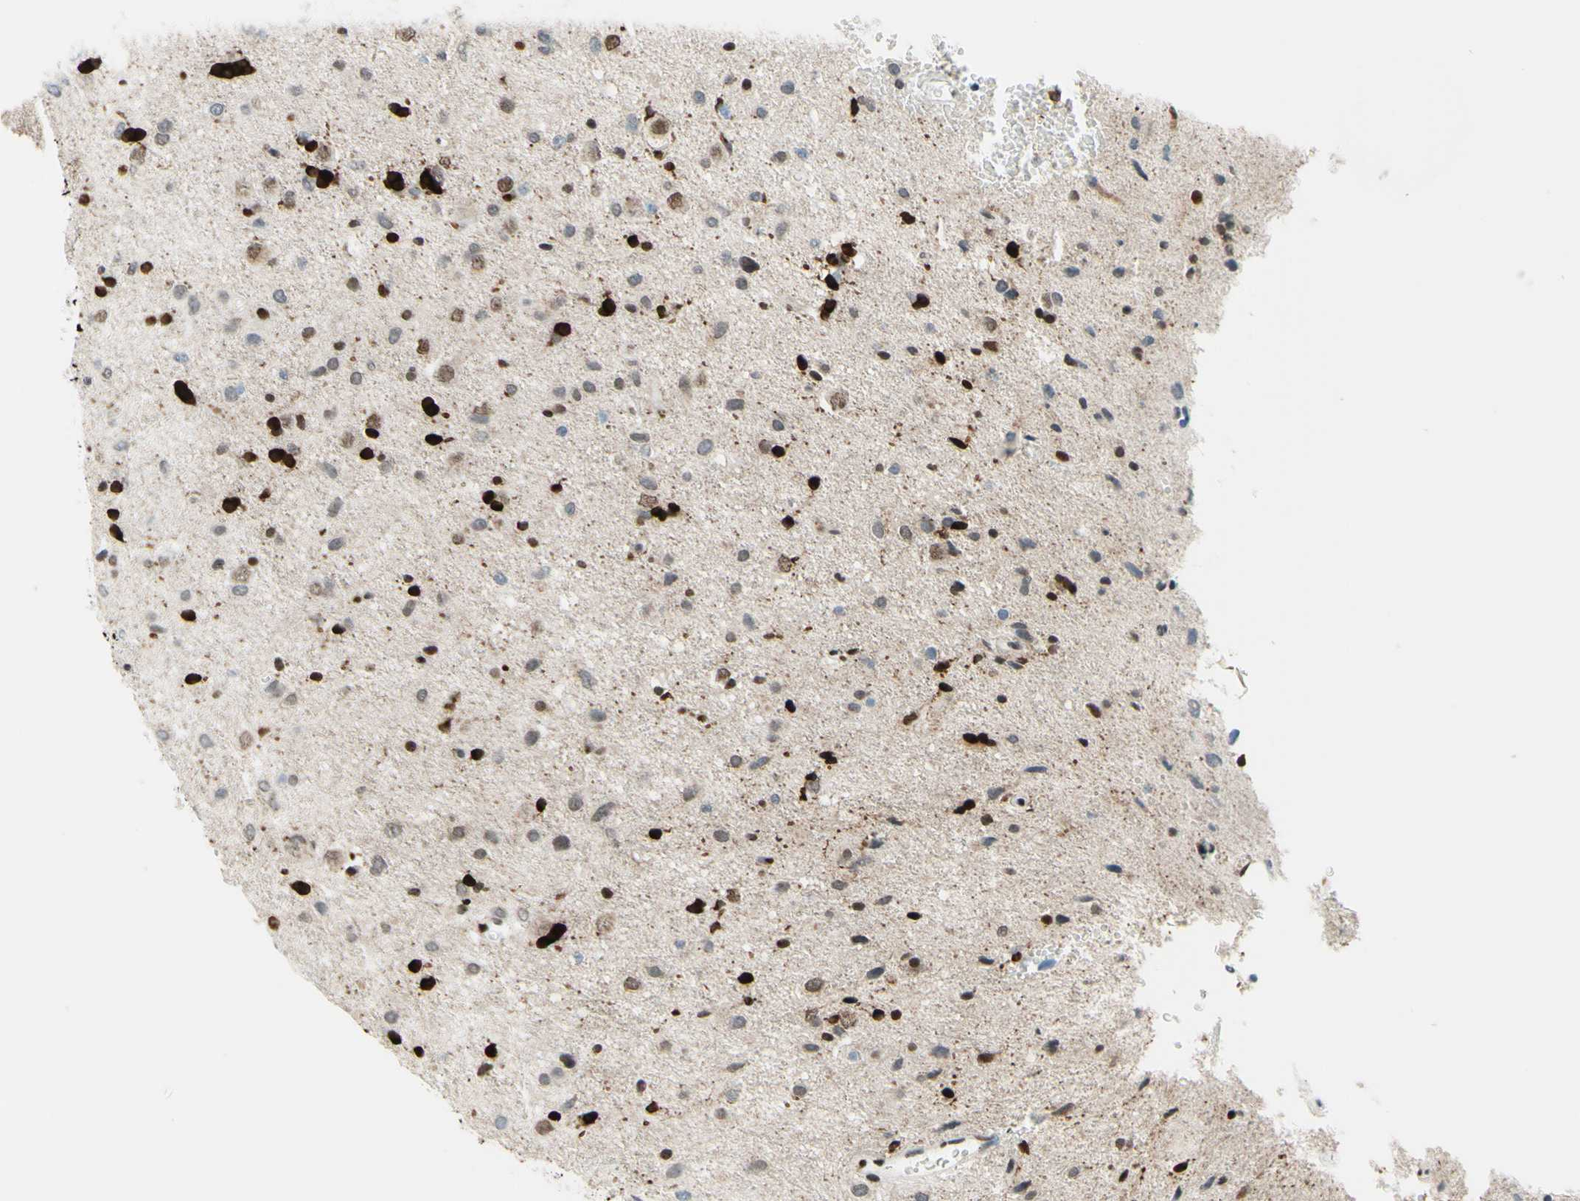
{"staining": {"intensity": "weak", "quantity": "25%-75%", "location": "cytoplasmic/membranous,nuclear"}, "tissue": "glioma", "cell_type": "Tumor cells", "image_type": "cancer", "snomed": [{"axis": "morphology", "description": "Glioma, malignant, Low grade"}, {"axis": "topography", "description": "Brain"}], "caption": "Weak cytoplasmic/membranous and nuclear protein positivity is present in approximately 25%-75% of tumor cells in malignant low-grade glioma.", "gene": "CBX7", "patient": {"sex": "male", "age": 77}}